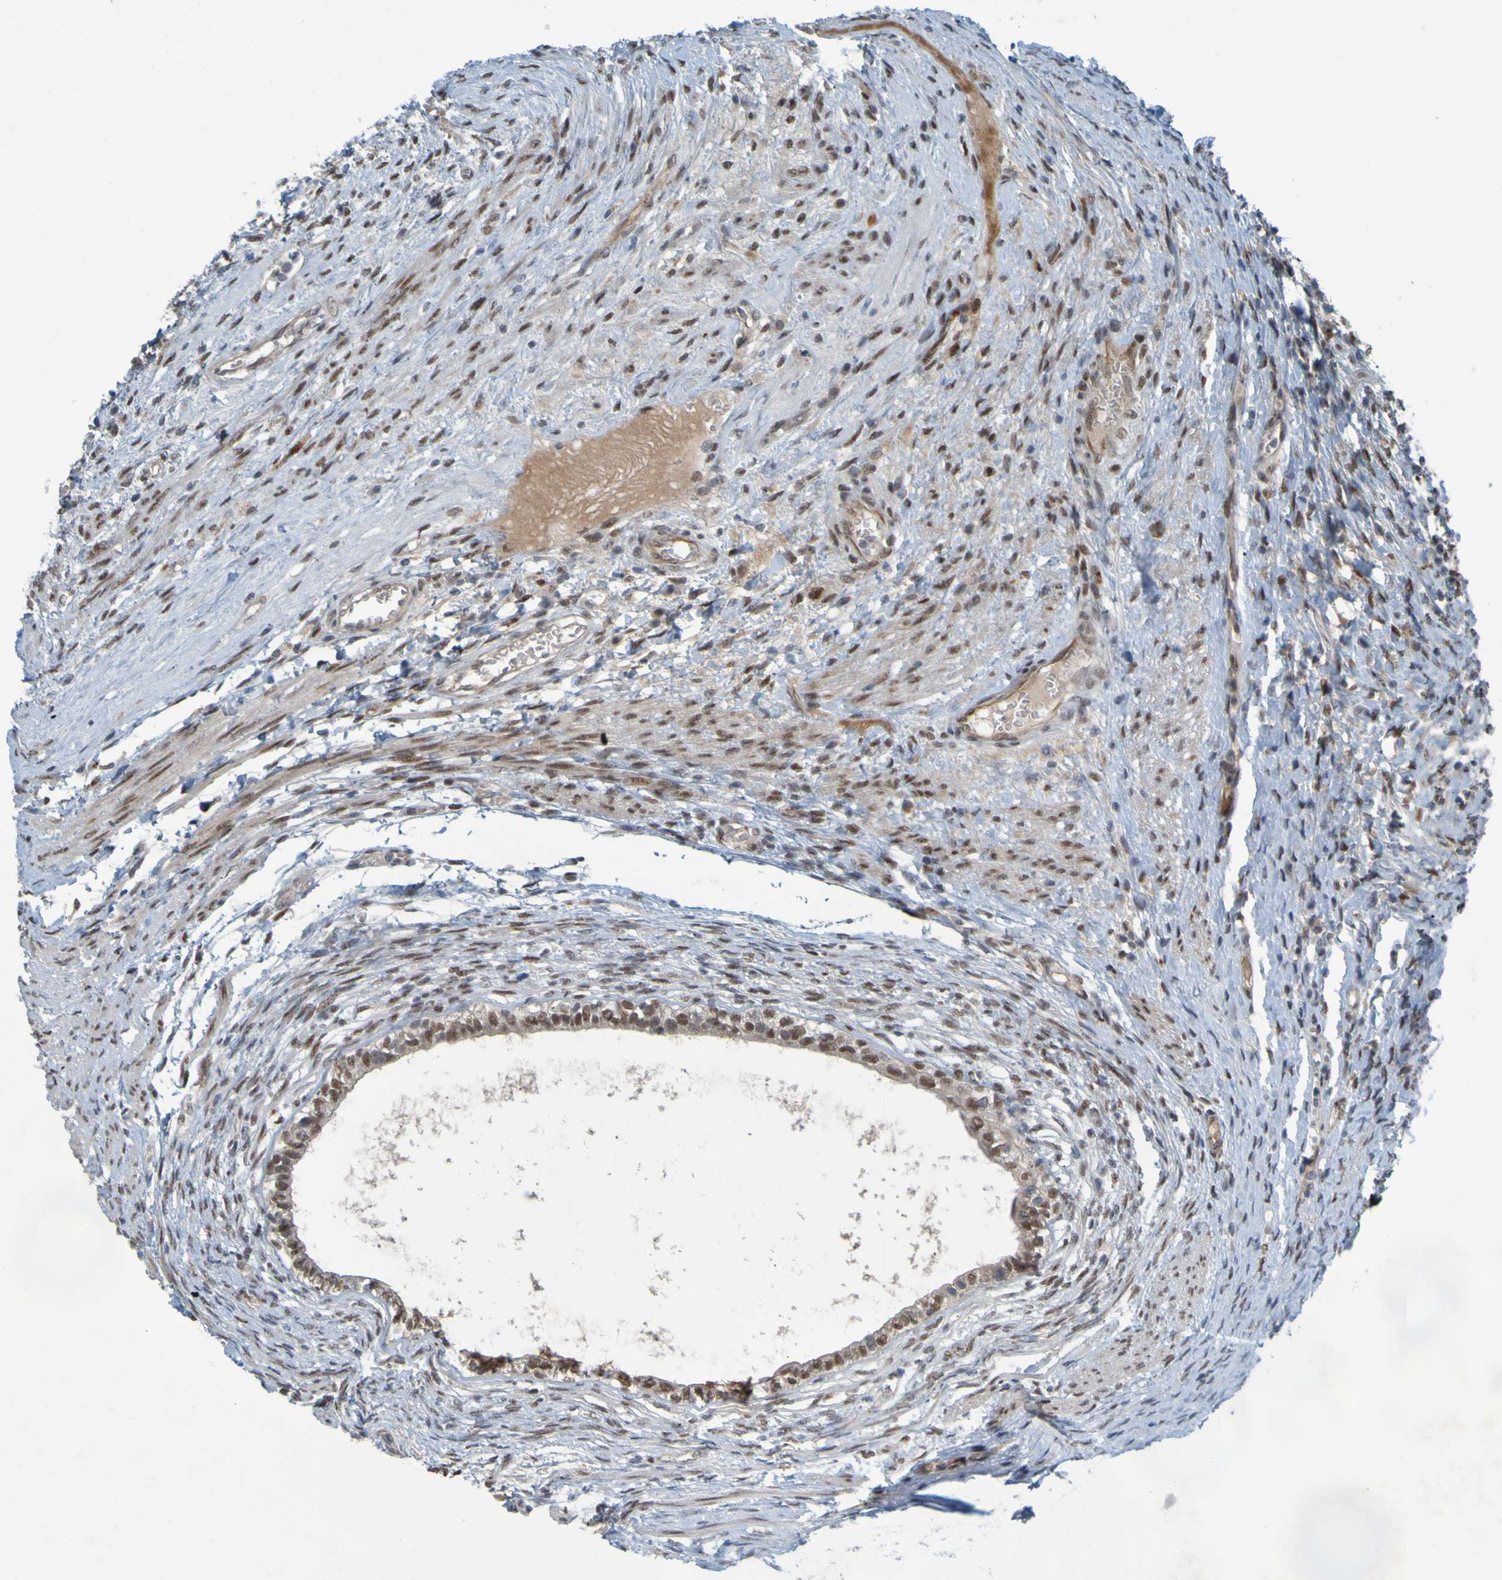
{"staining": {"intensity": "moderate", "quantity": ">75%", "location": "nuclear"}, "tissue": "testis cancer", "cell_type": "Tumor cells", "image_type": "cancer", "snomed": [{"axis": "morphology", "description": "Carcinoma, Embryonal, NOS"}, {"axis": "topography", "description": "Testis"}], "caption": "Protein analysis of testis cancer (embryonal carcinoma) tissue demonstrates moderate nuclear positivity in approximately >75% of tumor cells. The staining was performed using DAB, with brown indicating positive protein expression. Nuclei are stained blue with hematoxylin.", "gene": "MCPH1", "patient": {"sex": "male", "age": 26}}